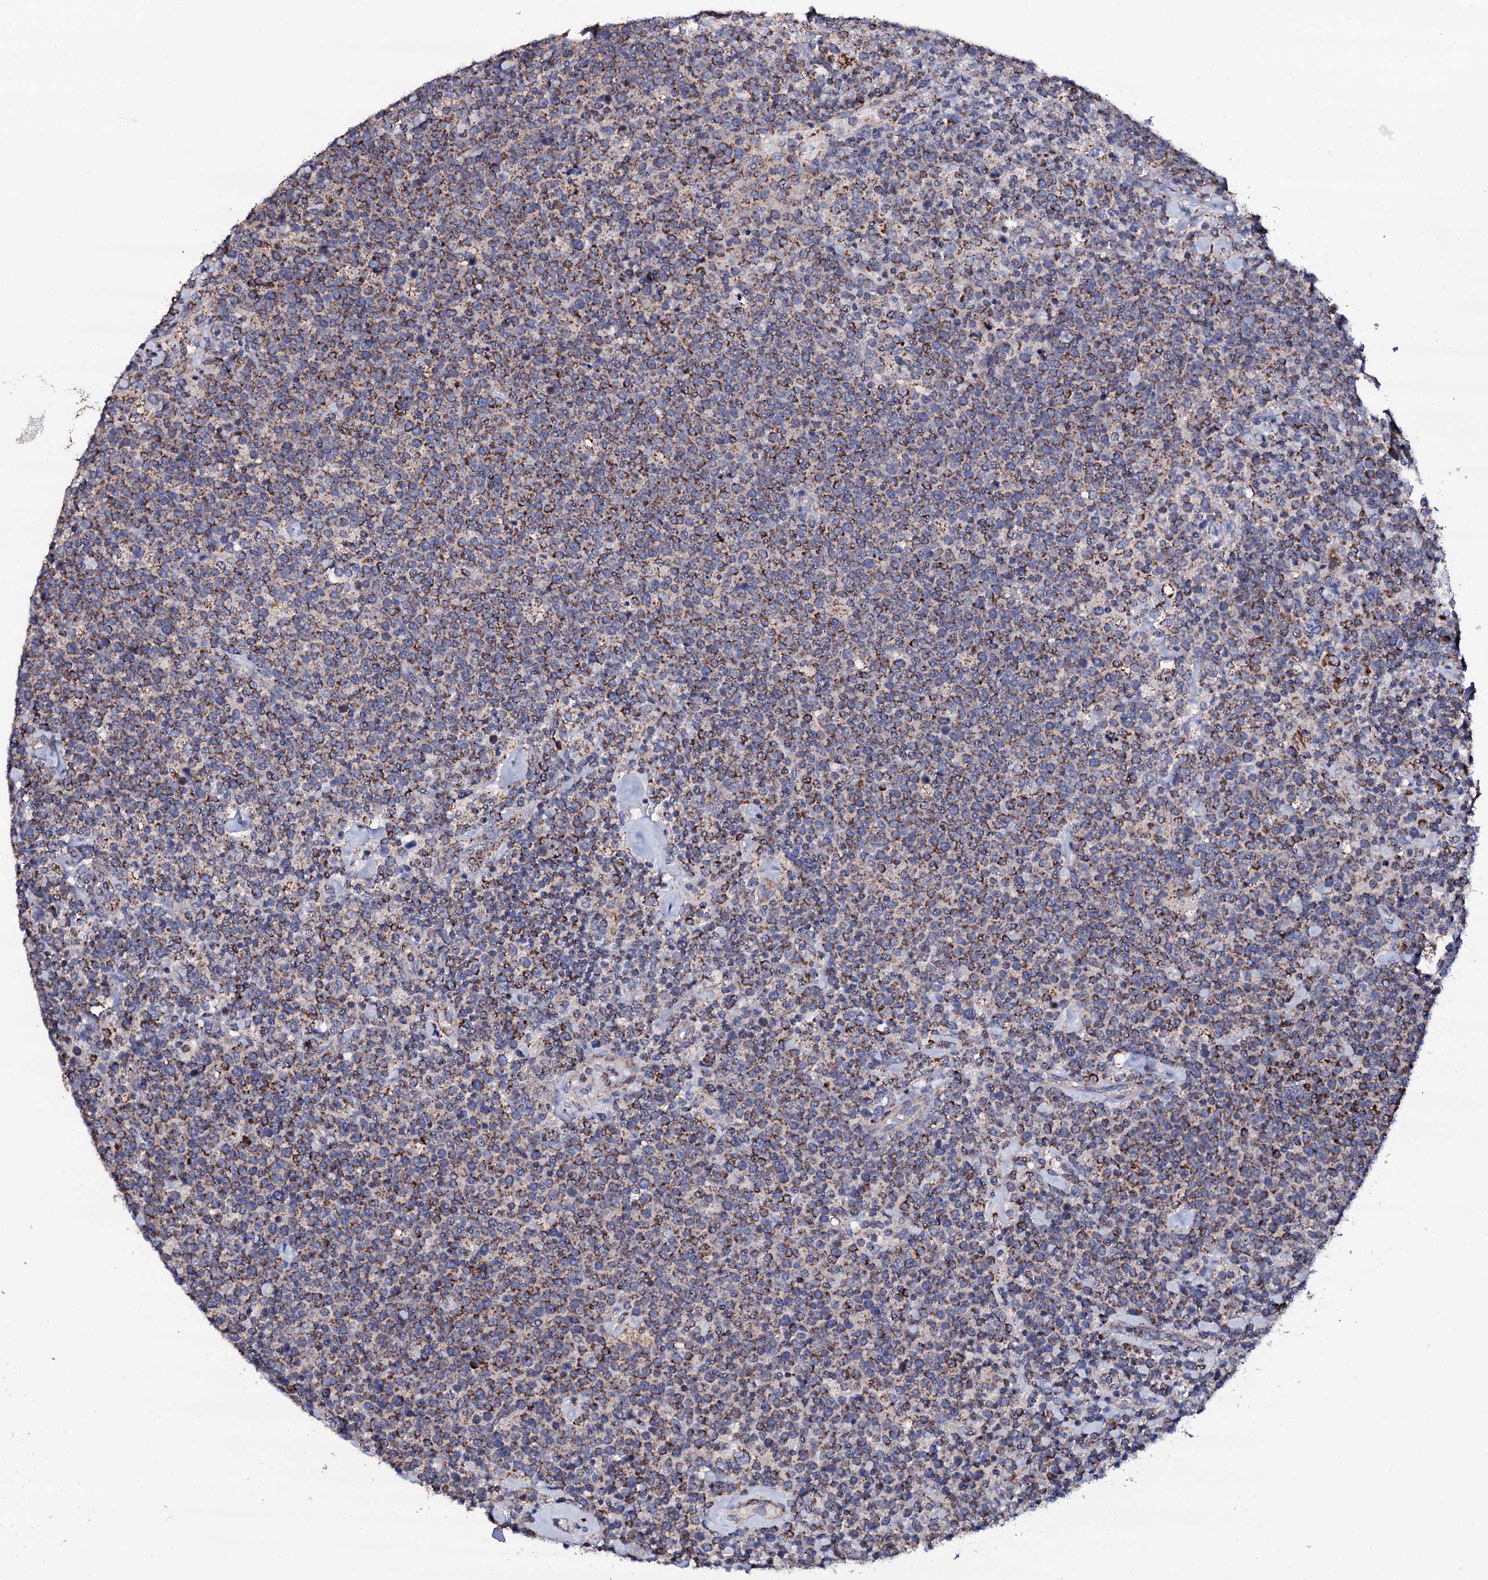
{"staining": {"intensity": "moderate", "quantity": "25%-75%", "location": "cytoplasmic/membranous"}, "tissue": "lymphoma", "cell_type": "Tumor cells", "image_type": "cancer", "snomed": [{"axis": "morphology", "description": "Malignant lymphoma, non-Hodgkin's type, High grade"}, {"axis": "topography", "description": "Lymph node"}], "caption": "DAB (3,3'-diaminobenzidine) immunohistochemical staining of malignant lymphoma, non-Hodgkin's type (high-grade) shows moderate cytoplasmic/membranous protein staining in approximately 25%-75% of tumor cells.", "gene": "TCAF2", "patient": {"sex": "male", "age": 61}}